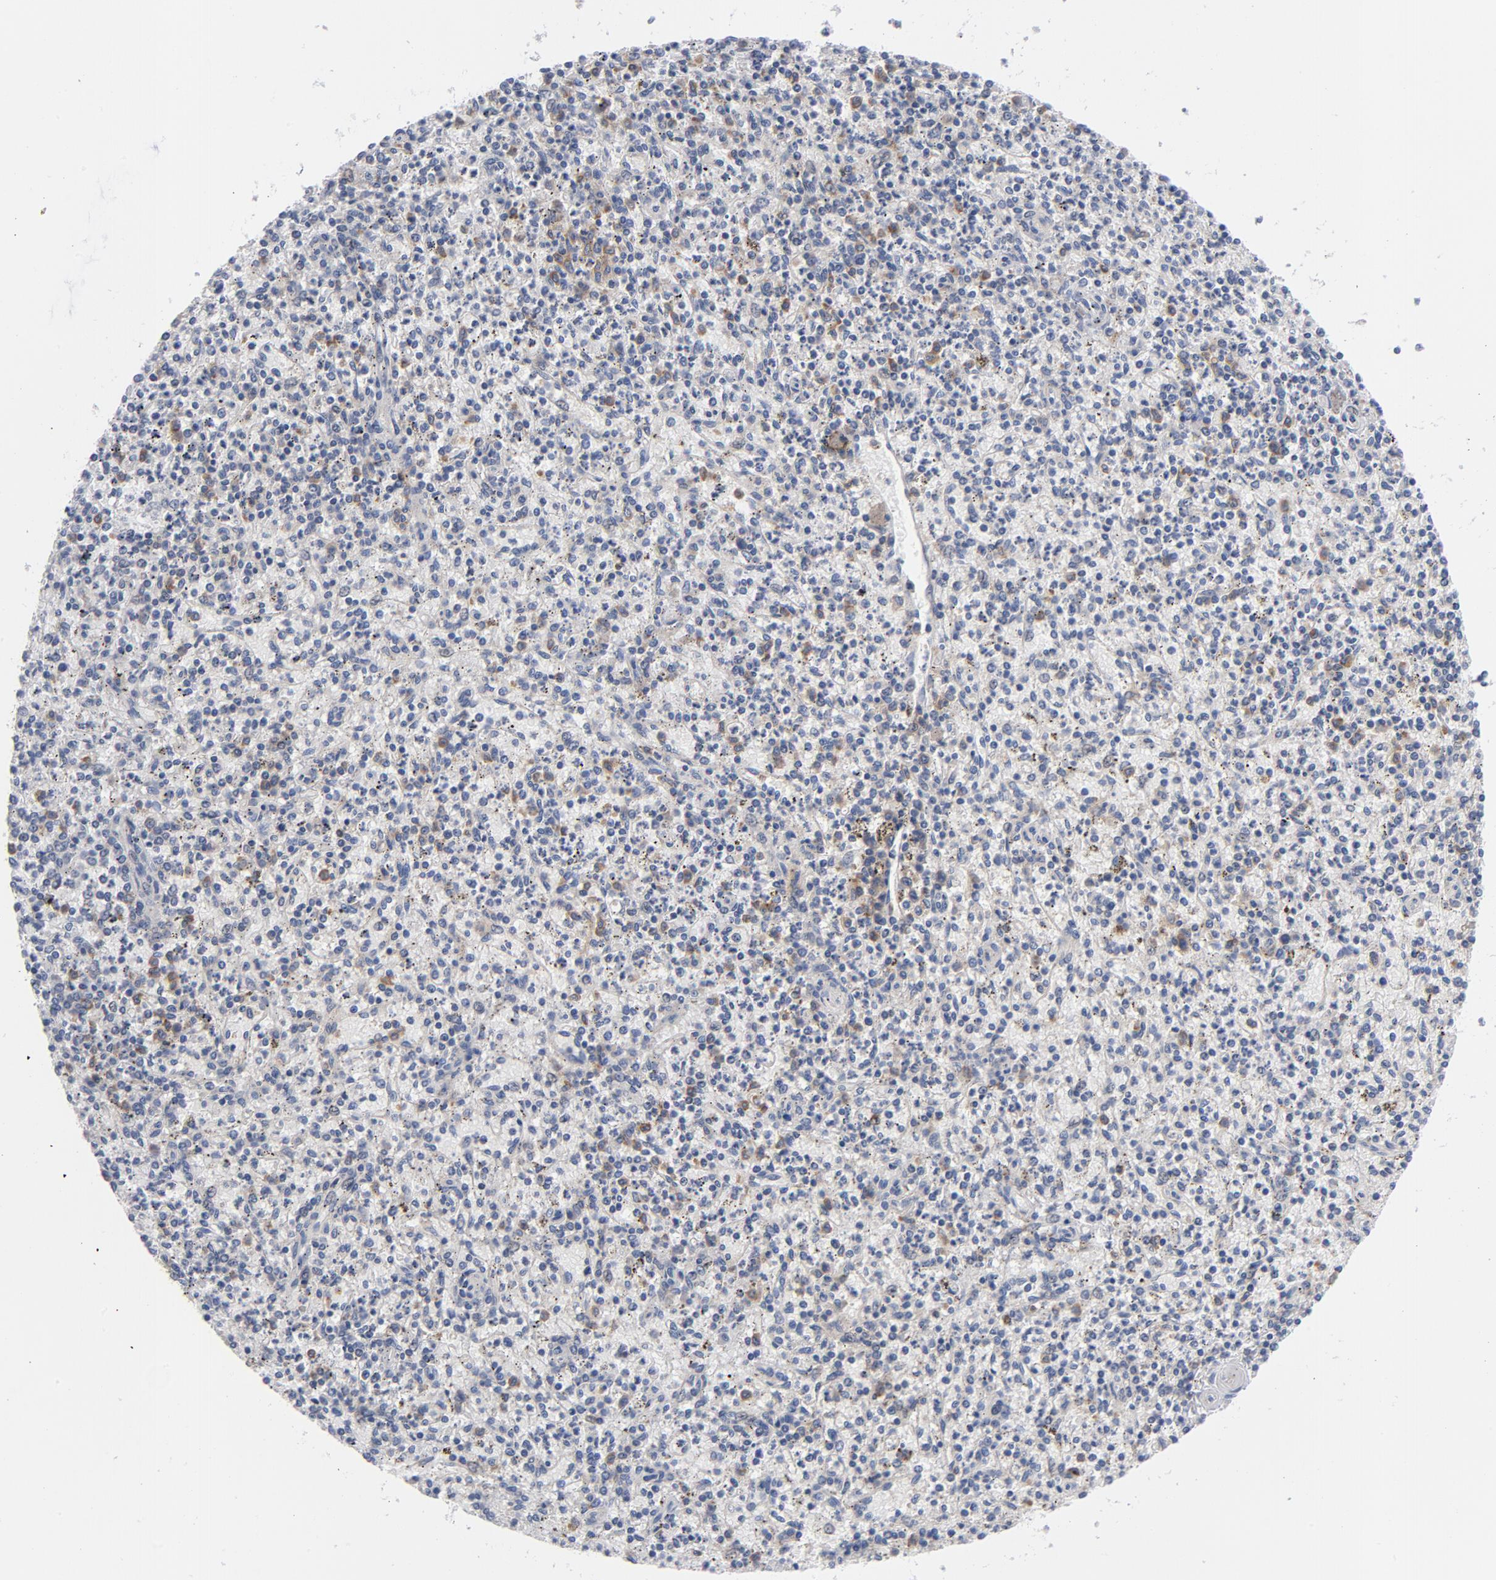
{"staining": {"intensity": "moderate", "quantity": "<25%", "location": "cytoplasmic/membranous"}, "tissue": "spleen", "cell_type": "Cells in red pulp", "image_type": "normal", "snomed": [{"axis": "morphology", "description": "Normal tissue, NOS"}, {"axis": "topography", "description": "Spleen"}], "caption": "Protein staining demonstrates moderate cytoplasmic/membranous expression in about <25% of cells in red pulp in benign spleen.", "gene": "CD86", "patient": {"sex": "male", "age": 72}}